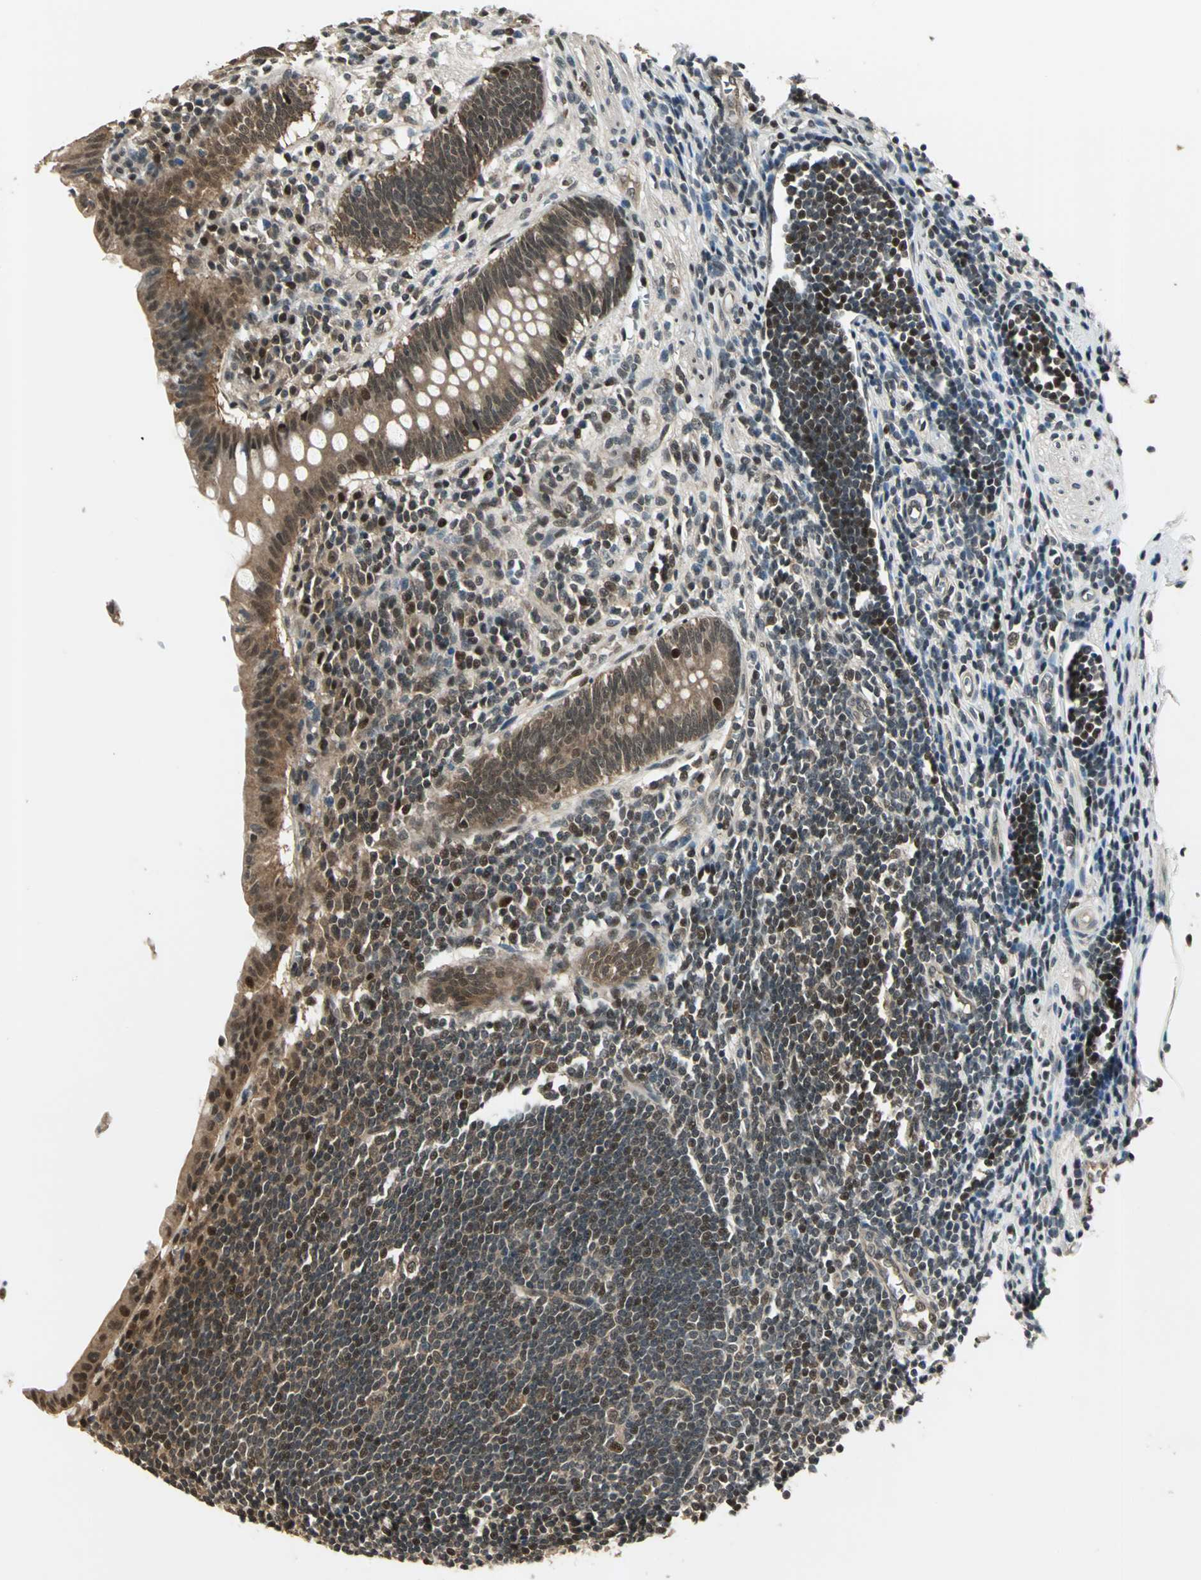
{"staining": {"intensity": "moderate", "quantity": ">75%", "location": "cytoplasmic/membranous,nuclear"}, "tissue": "appendix", "cell_type": "Glandular cells", "image_type": "normal", "snomed": [{"axis": "morphology", "description": "Normal tissue, NOS"}, {"axis": "topography", "description": "Appendix"}], "caption": "IHC (DAB) staining of unremarkable appendix displays moderate cytoplasmic/membranous,nuclear protein staining in about >75% of glandular cells. (DAB IHC with brightfield microscopy, high magnification).", "gene": "PSMC3", "patient": {"sex": "female", "age": 50}}